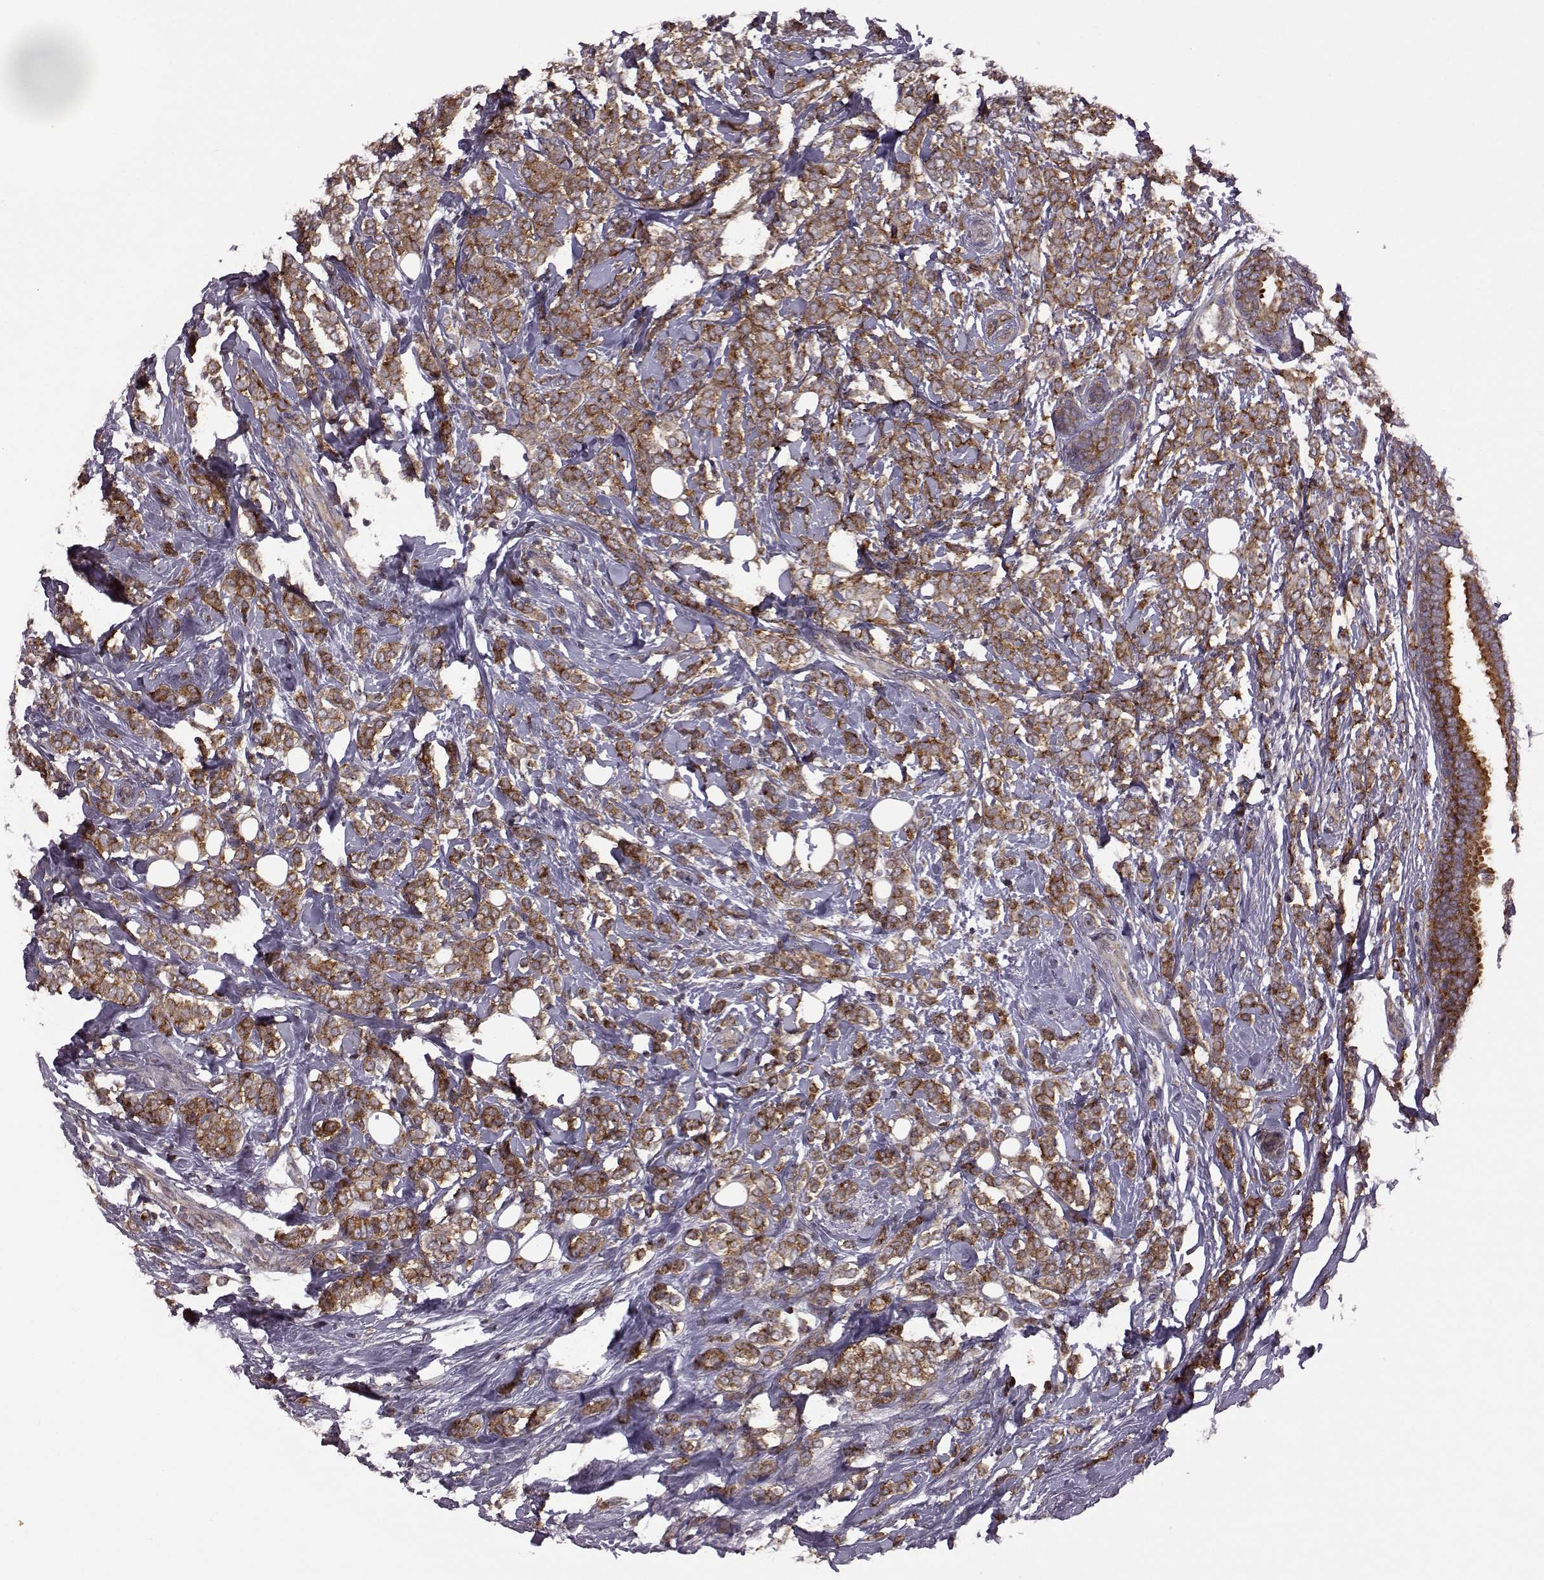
{"staining": {"intensity": "strong", "quantity": ">75%", "location": "cytoplasmic/membranous"}, "tissue": "breast cancer", "cell_type": "Tumor cells", "image_type": "cancer", "snomed": [{"axis": "morphology", "description": "Lobular carcinoma"}, {"axis": "topography", "description": "Breast"}], "caption": "Lobular carcinoma (breast) stained for a protein demonstrates strong cytoplasmic/membranous positivity in tumor cells. (DAB (3,3'-diaminobenzidine) IHC with brightfield microscopy, high magnification).", "gene": "URI1", "patient": {"sex": "female", "age": 49}}